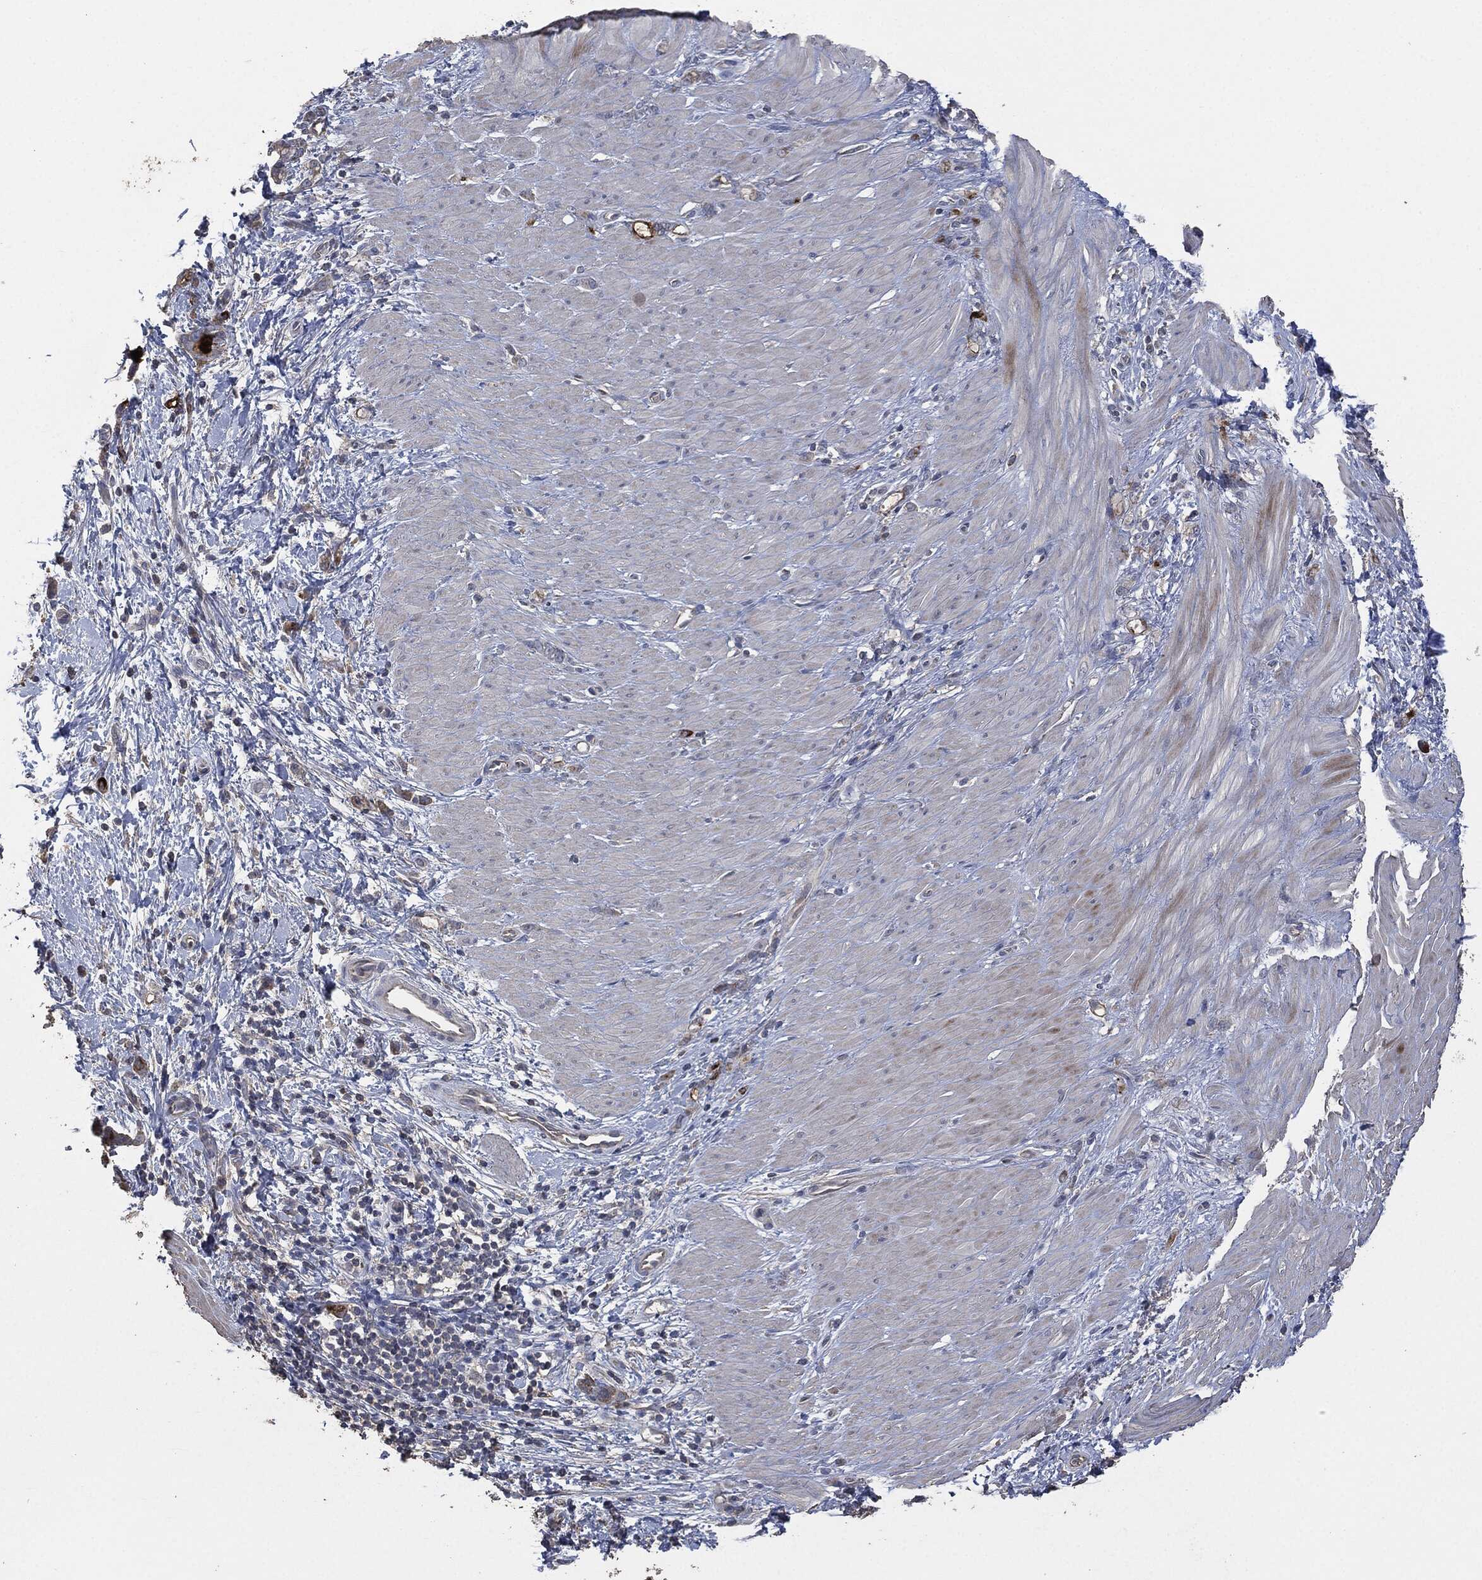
{"staining": {"intensity": "moderate", "quantity": "<25%", "location": "cytoplasmic/membranous"}, "tissue": "stomach cancer", "cell_type": "Tumor cells", "image_type": "cancer", "snomed": [{"axis": "morphology", "description": "Normal tissue, NOS"}, {"axis": "morphology", "description": "Adenocarcinoma, NOS"}, {"axis": "topography", "description": "Stomach"}], "caption": "Immunohistochemical staining of human stomach cancer exhibits moderate cytoplasmic/membranous protein positivity in approximately <25% of tumor cells.", "gene": "MSLN", "patient": {"sex": "male", "age": 67}}